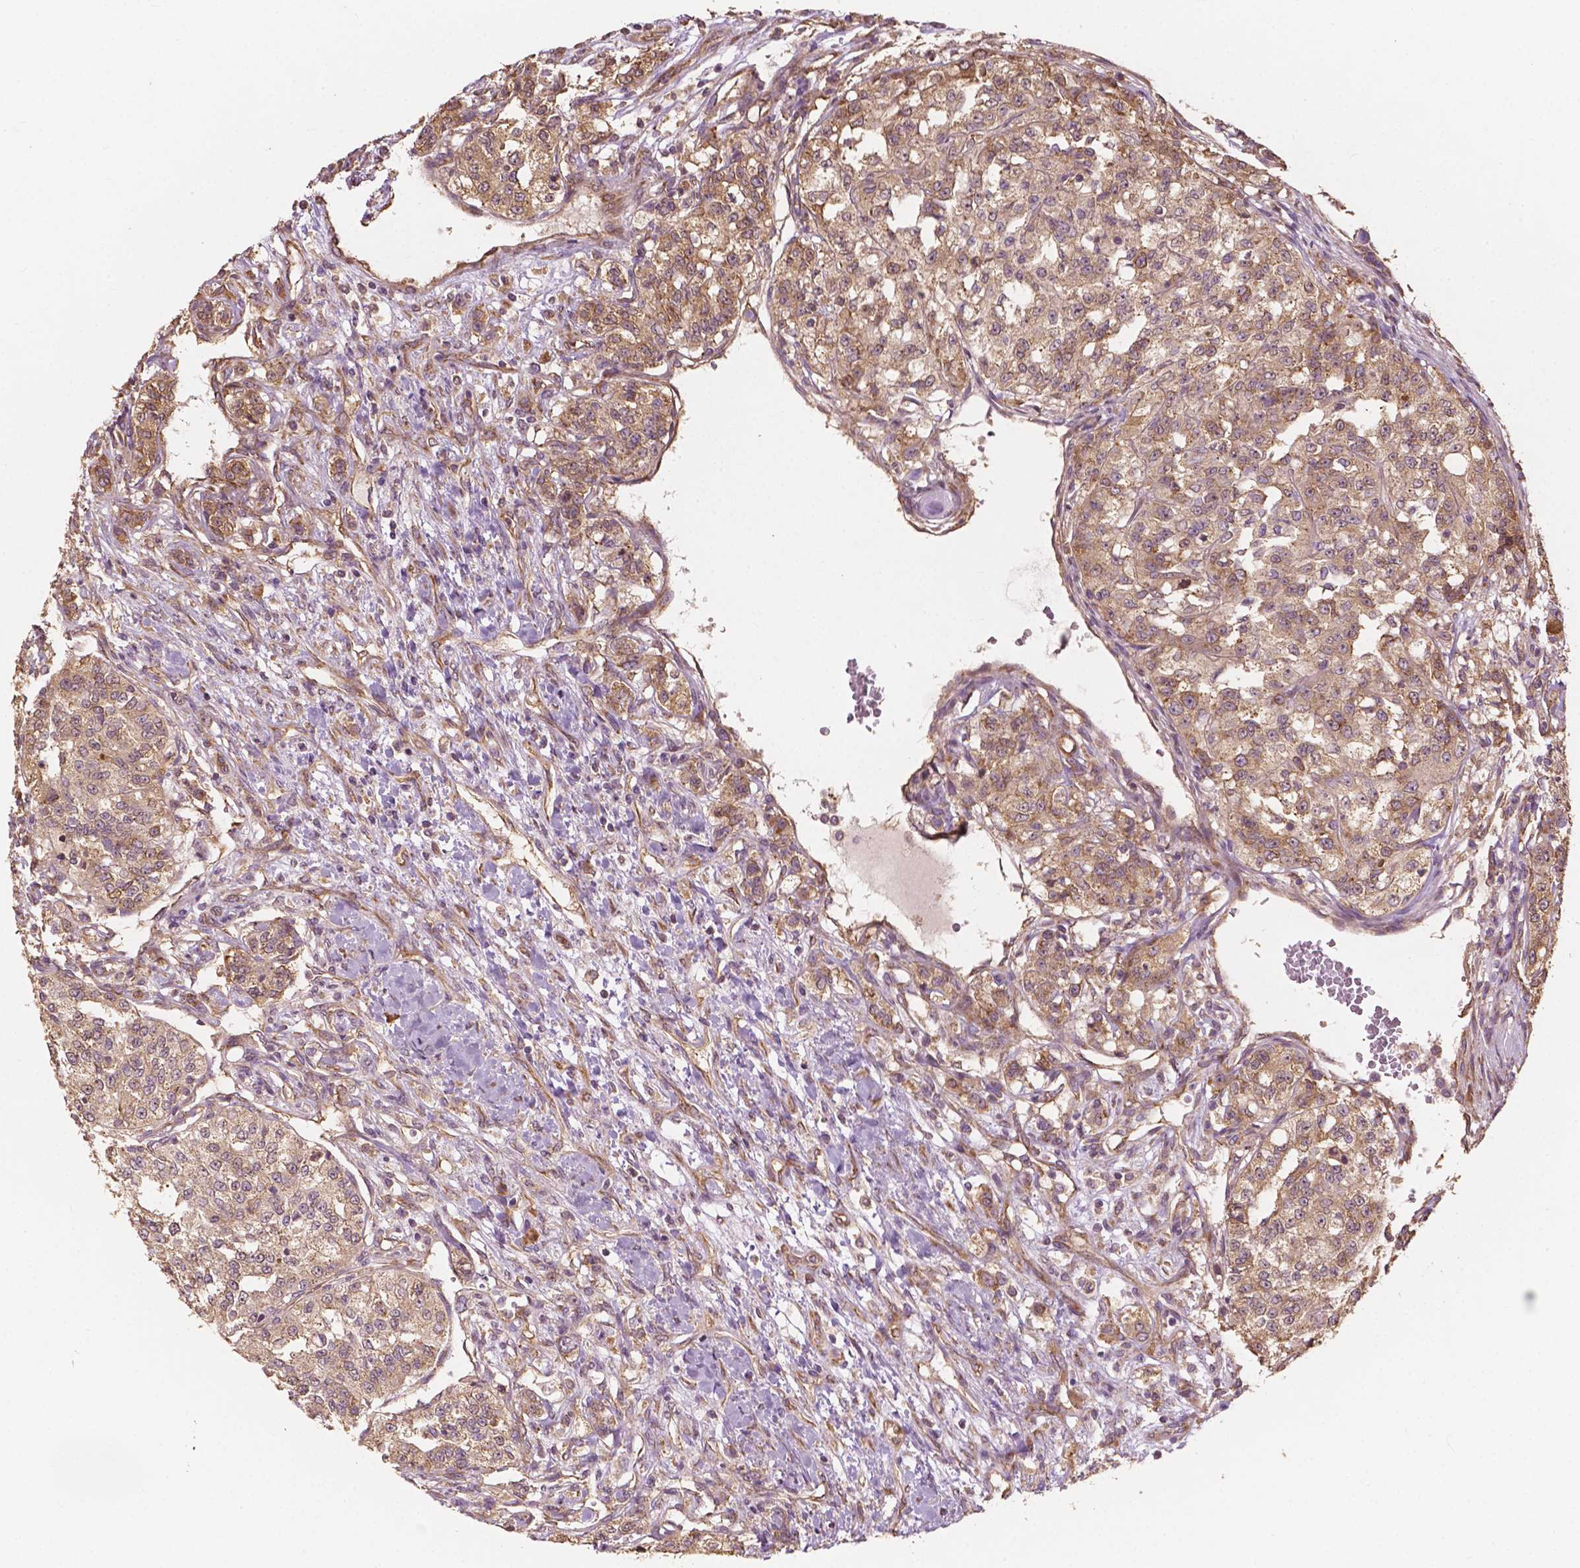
{"staining": {"intensity": "weak", "quantity": "25%-75%", "location": "cytoplasmic/membranous"}, "tissue": "renal cancer", "cell_type": "Tumor cells", "image_type": "cancer", "snomed": [{"axis": "morphology", "description": "Adenocarcinoma, NOS"}, {"axis": "topography", "description": "Kidney"}], "caption": "This histopathology image demonstrates IHC staining of human renal adenocarcinoma, with low weak cytoplasmic/membranous expression in approximately 25%-75% of tumor cells.", "gene": "G3BP1", "patient": {"sex": "female", "age": 63}}